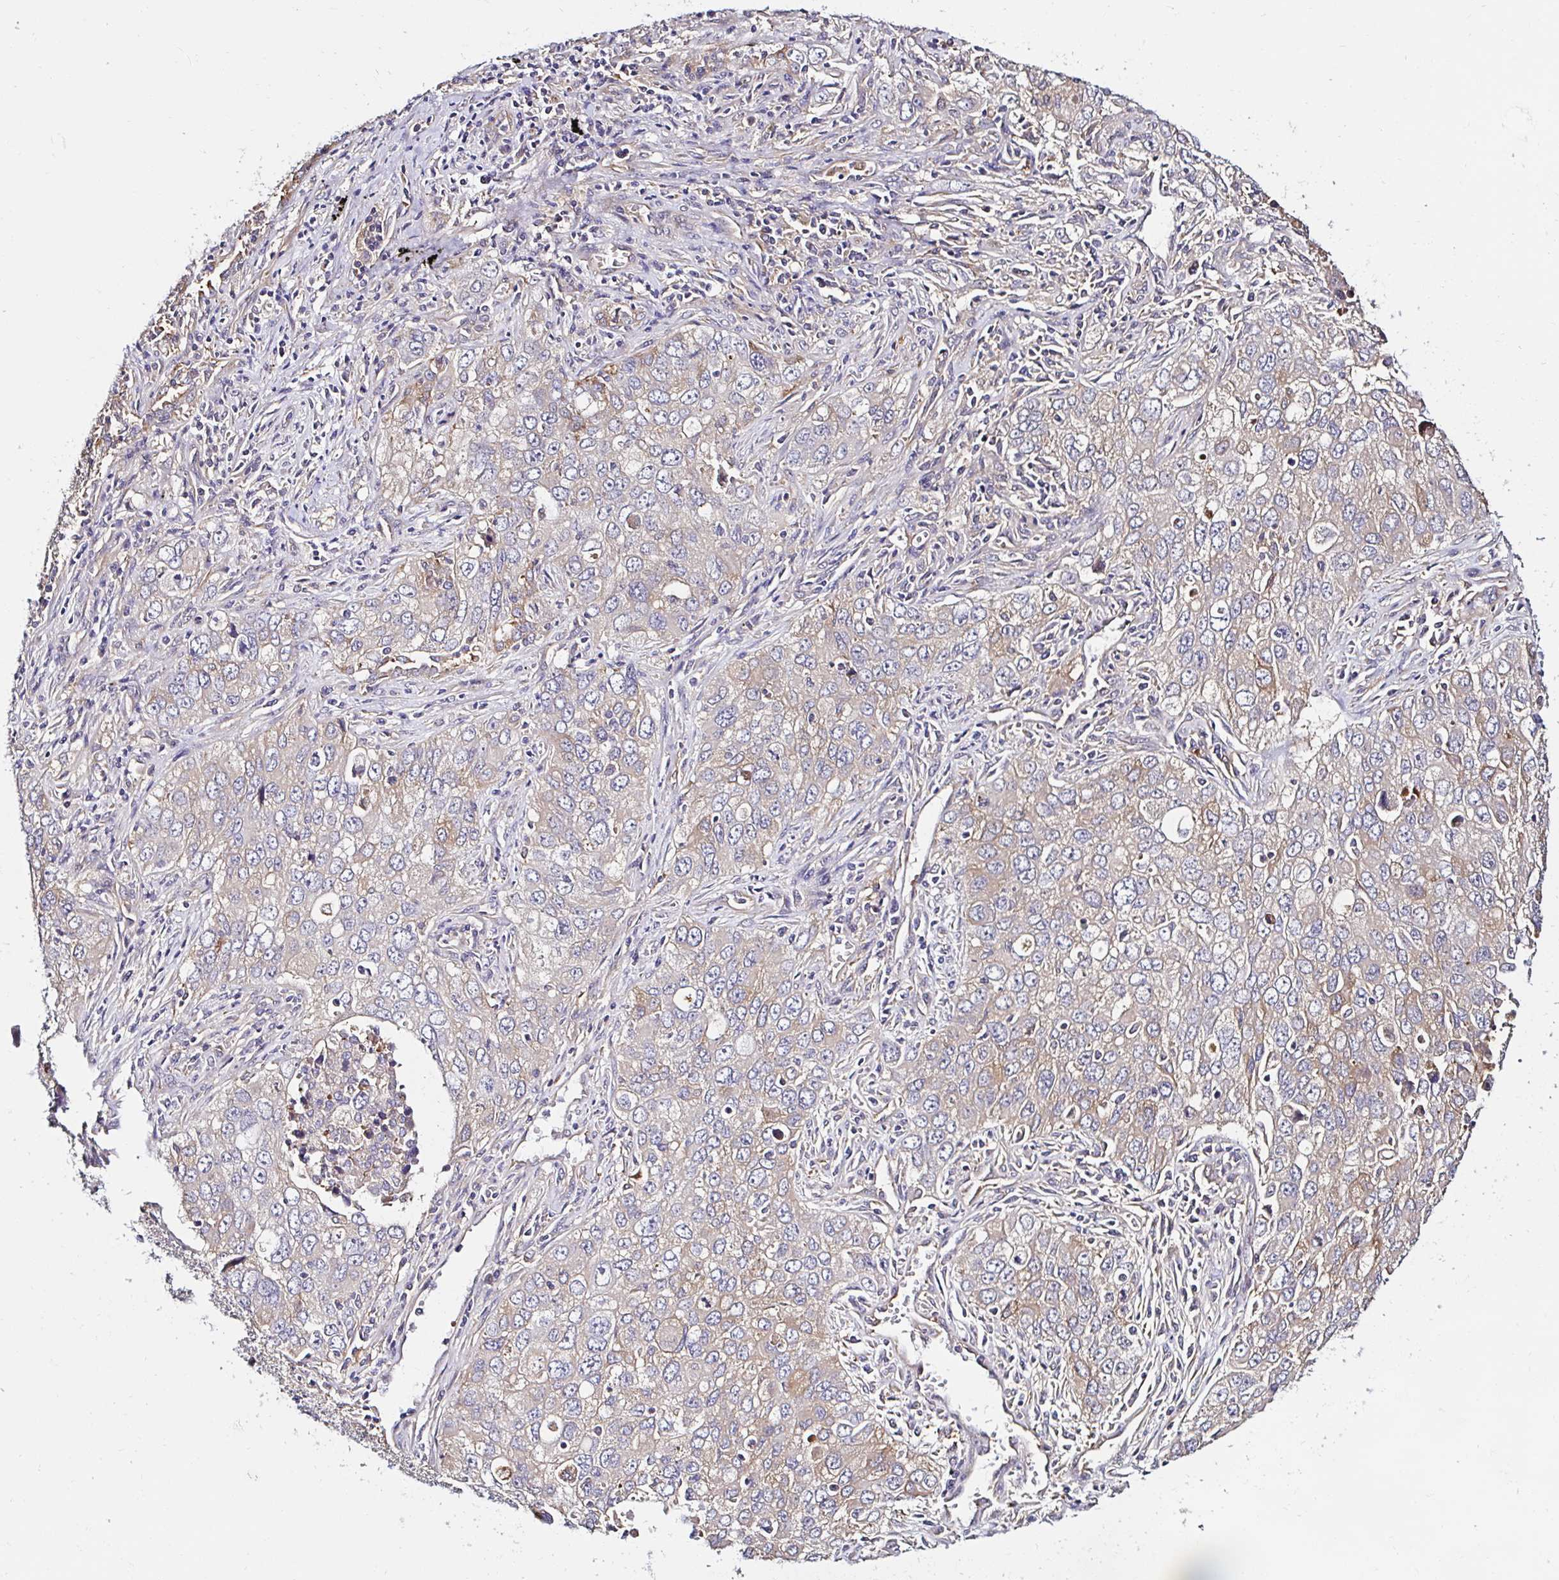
{"staining": {"intensity": "weak", "quantity": "<25%", "location": "cytoplasmic/membranous"}, "tissue": "lung cancer", "cell_type": "Tumor cells", "image_type": "cancer", "snomed": [{"axis": "morphology", "description": "Adenocarcinoma, NOS"}, {"axis": "morphology", "description": "Adenocarcinoma, metastatic, NOS"}, {"axis": "topography", "description": "Lymph node"}, {"axis": "topography", "description": "Lung"}], "caption": "The immunohistochemistry (IHC) photomicrograph has no significant staining in tumor cells of lung adenocarcinoma tissue.", "gene": "RSRP1", "patient": {"sex": "female", "age": 42}}